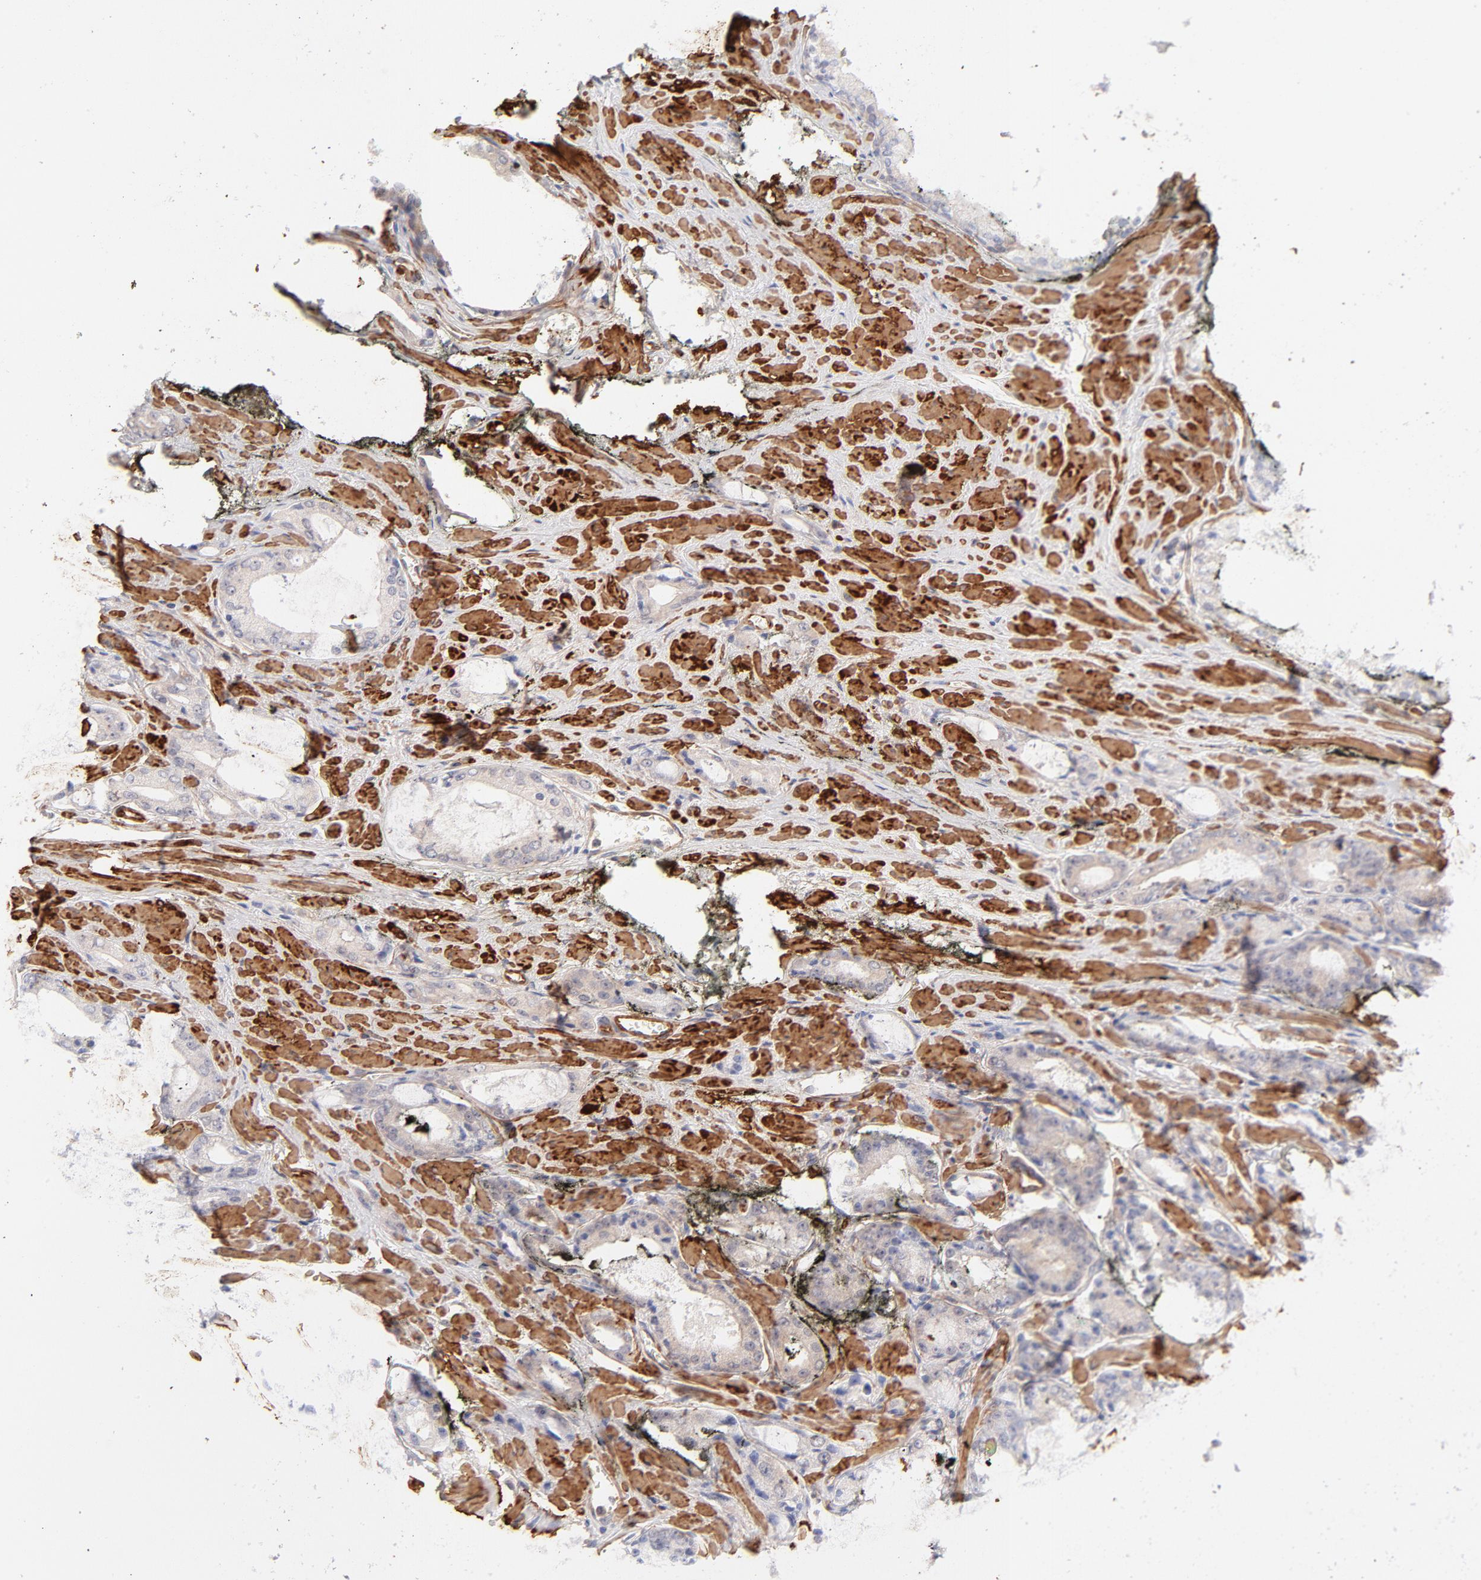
{"staining": {"intensity": "negative", "quantity": "none", "location": "none"}, "tissue": "prostate cancer", "cell_type": "Tumor cells", "image_type": "cancer", "snomed": [{"axis": "morphology", "description": "Adenocarcinoma, Medium grade"}, {"axis": "topography", "description": "Prostate"}], "caption": "A photomicrograph of prostate medium-grade adenocarcinoma stained for a protein reveals no brown staining in tumor cells.", "gene": "LDLRAP1", "patient": {"sex": "male", "age": 60}}